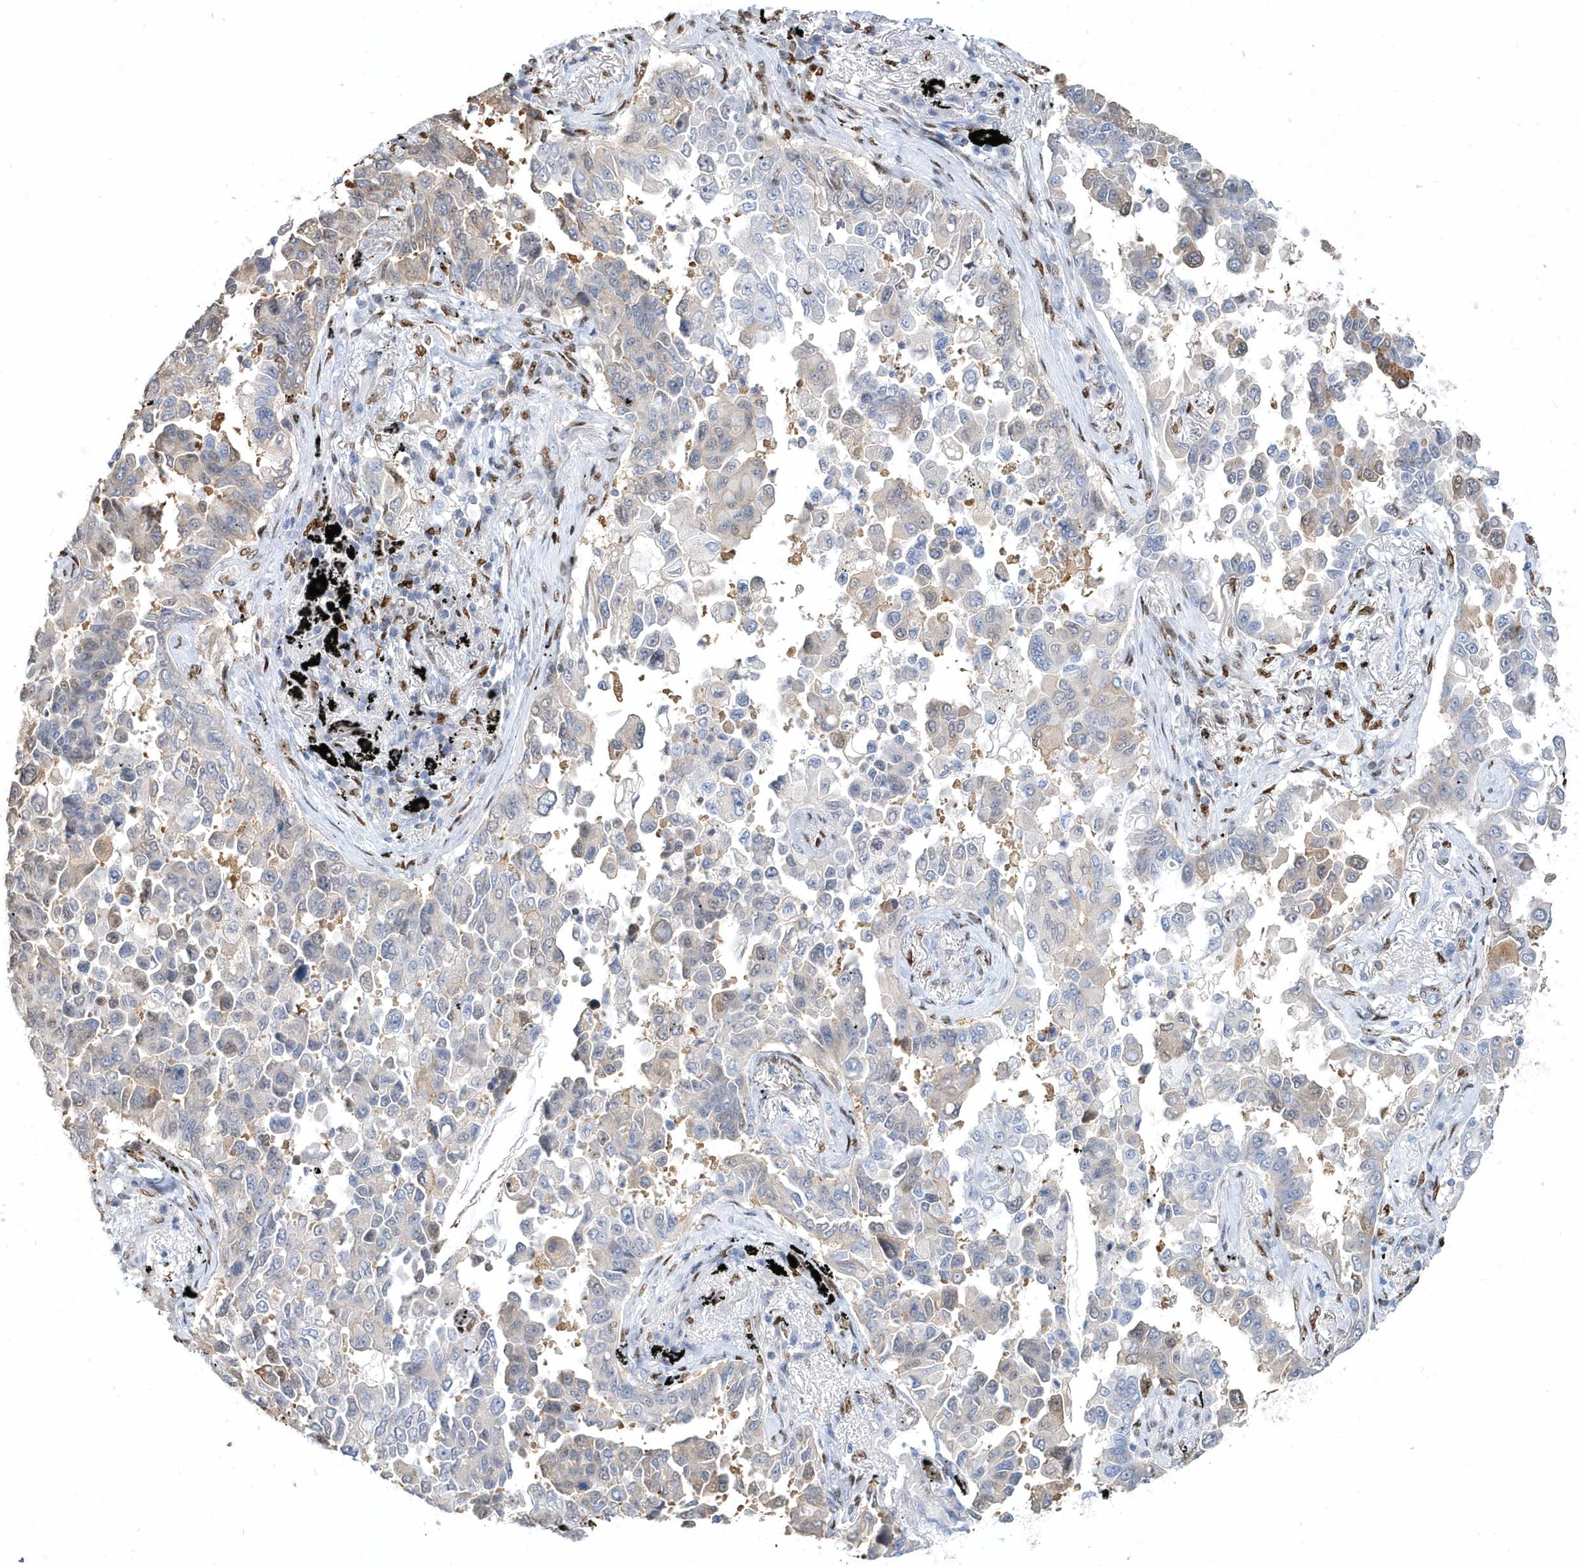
{"staining": {"intensity": "negative", "quantity": "none", "location": "none"}, "tissue": "lung cancer", "cell_type": "Tumor cells", "image_type": "cancer", "snomed": [{"axis": "morphology", "description": "Adenocarcinoma, NOS"}, {"axis": "topography", "description": "Lung"}], "caption": "An image of human lung adenocarcinoma is negative for staining in tumor cells.", "gene": "MACROH2A2", "patient": {"sex": "female", "age": 67}}